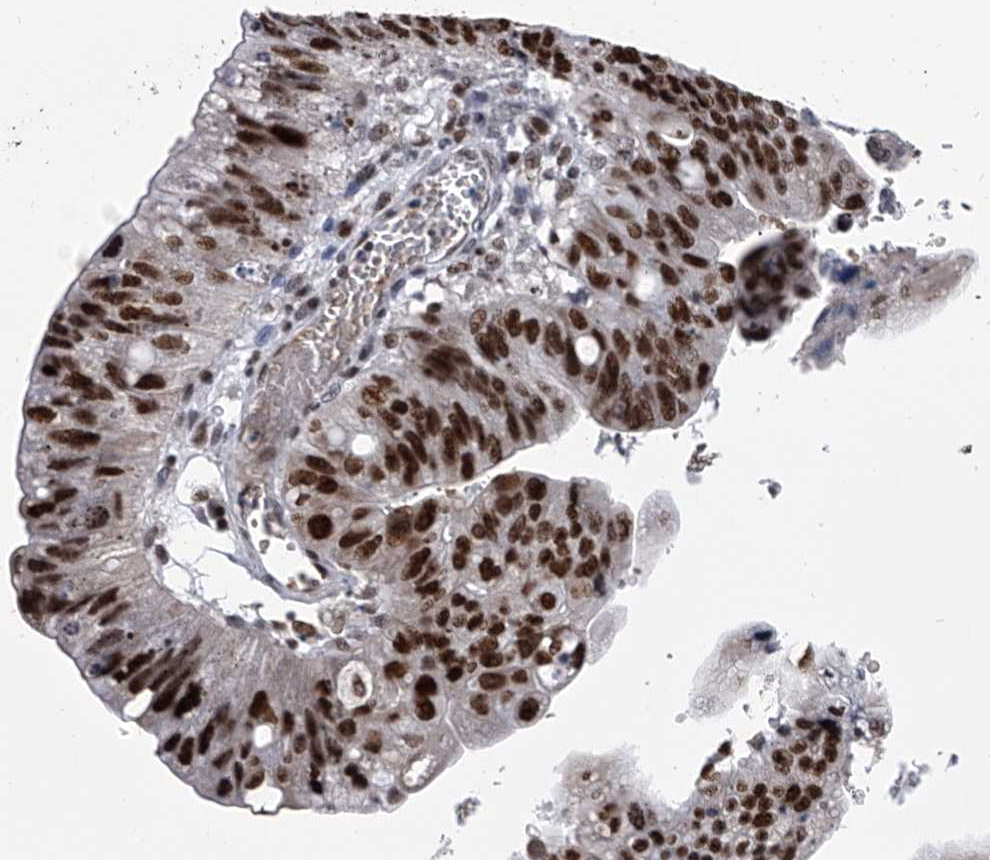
{"staining": {"intensity": "strong", "quantity": ">75%", "location": "nuclear"}, "tissue": "stomach cancer", "cell_type": "Tumor cells", "image_type": "cancer", "snomed": [{"axis": "morphology", "description": "Adenocarcinoma, NOS"}, {"axis": "topography", "description": "Stomach"}], "caption": "Immunohistochemistry (IHC) (DAB (3,3'-diaminobenzidine)) staining of stomach adenocarcinoma exhibits strong nuclear protein positivity in approximately >75% of tumor cells.", "gene": "SIM2", "patient": {"sex": "male", "age": 59}}